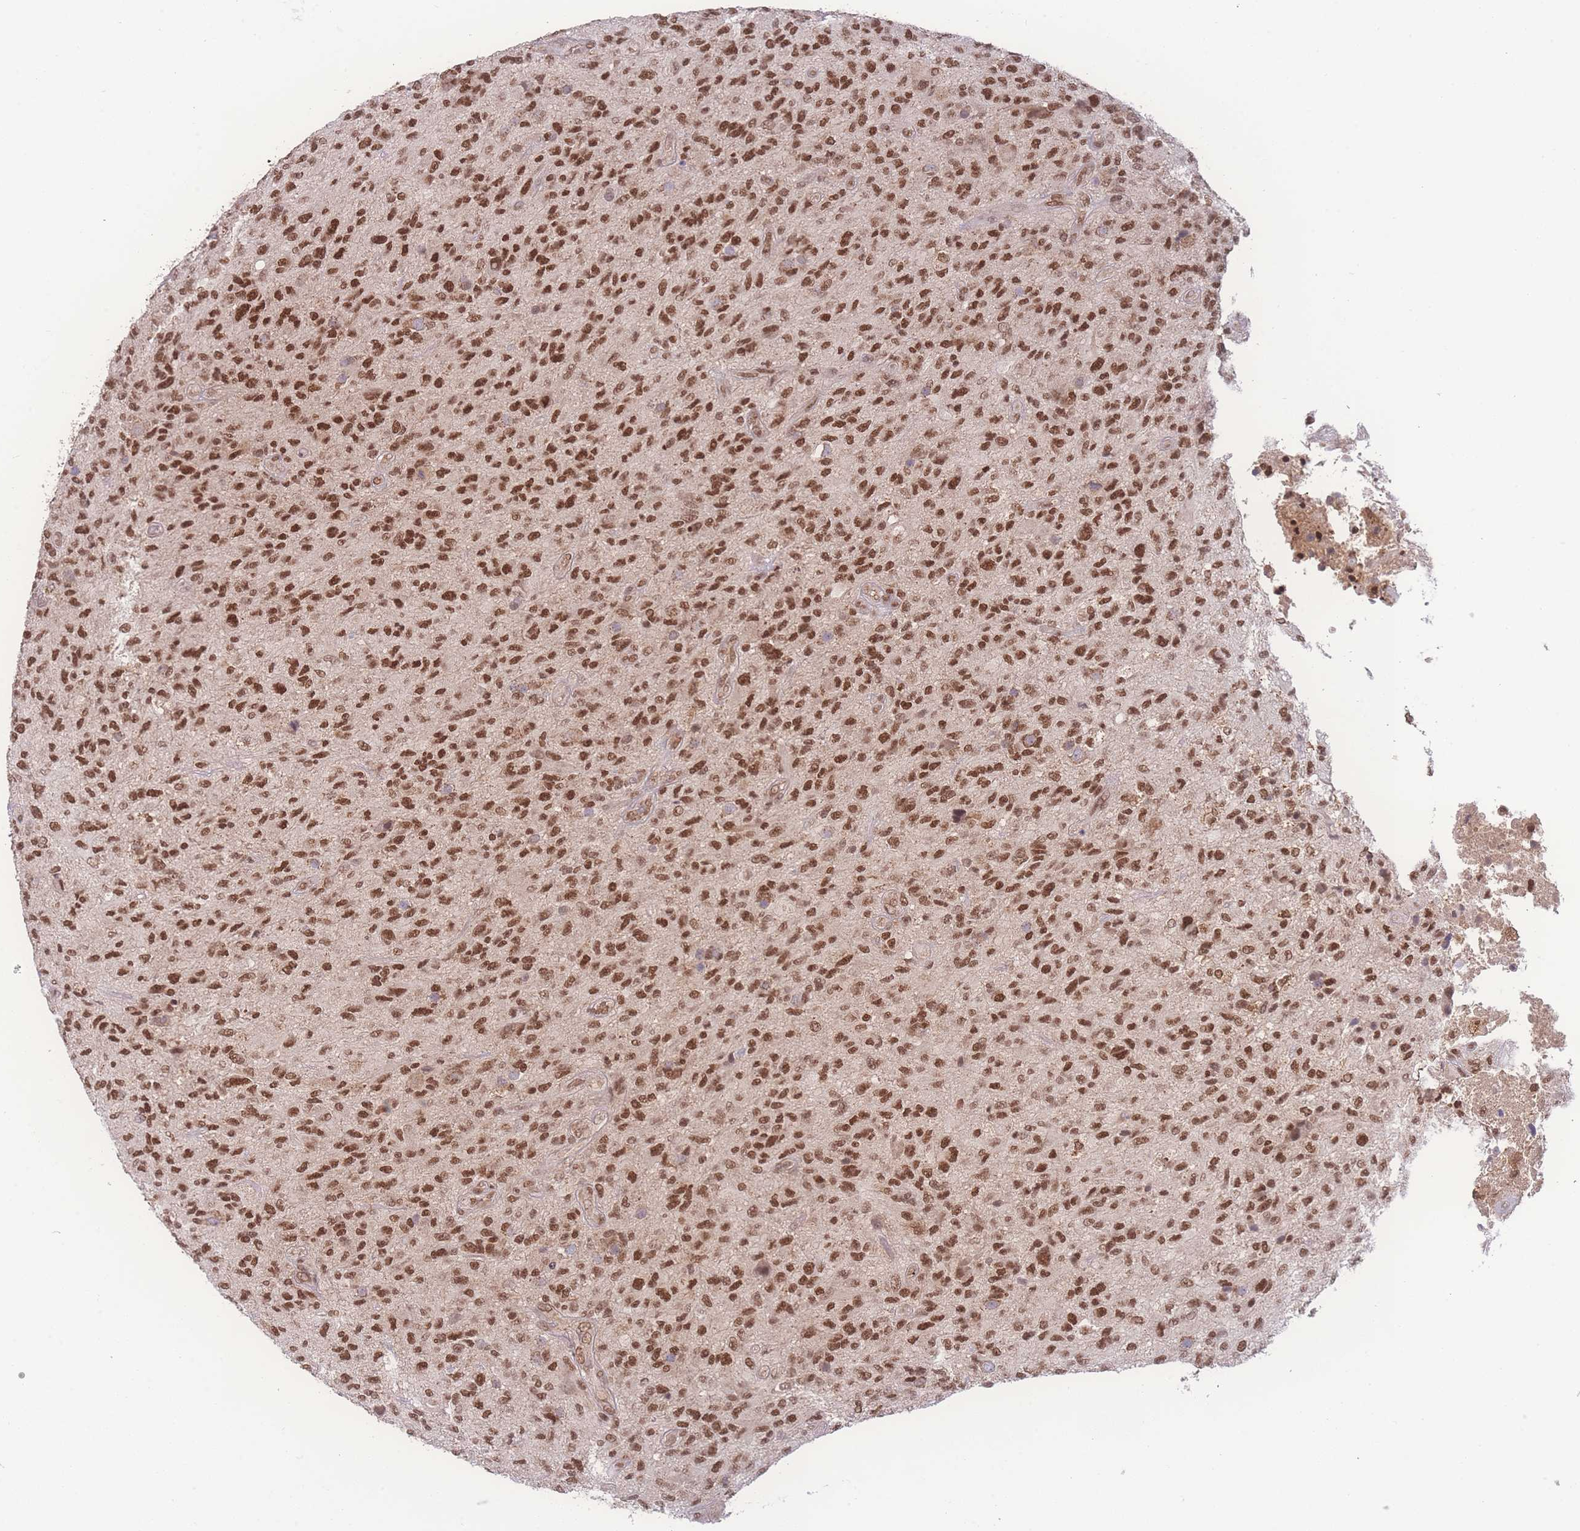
{"staining": {"intensity": "strong", "quantity": ">75%", "location": "nuclear"}, "tissue": "glioma", "cell_type": "Tumor cells", "image_type": "cancer", "snomed": [{"axis": "morphology", "description": "Glioma, malignant, High grade"}, {"axis": "topography", "description": "Brain"}], "caption": "Immunohistochemical staining of human malignant glioma (high-grade) demonstrates high levels of strong nuclear protein expression in about >75% of tumor cells.", "gene": "RAVER1", "patient": {"sex": "male", "age": 47}}